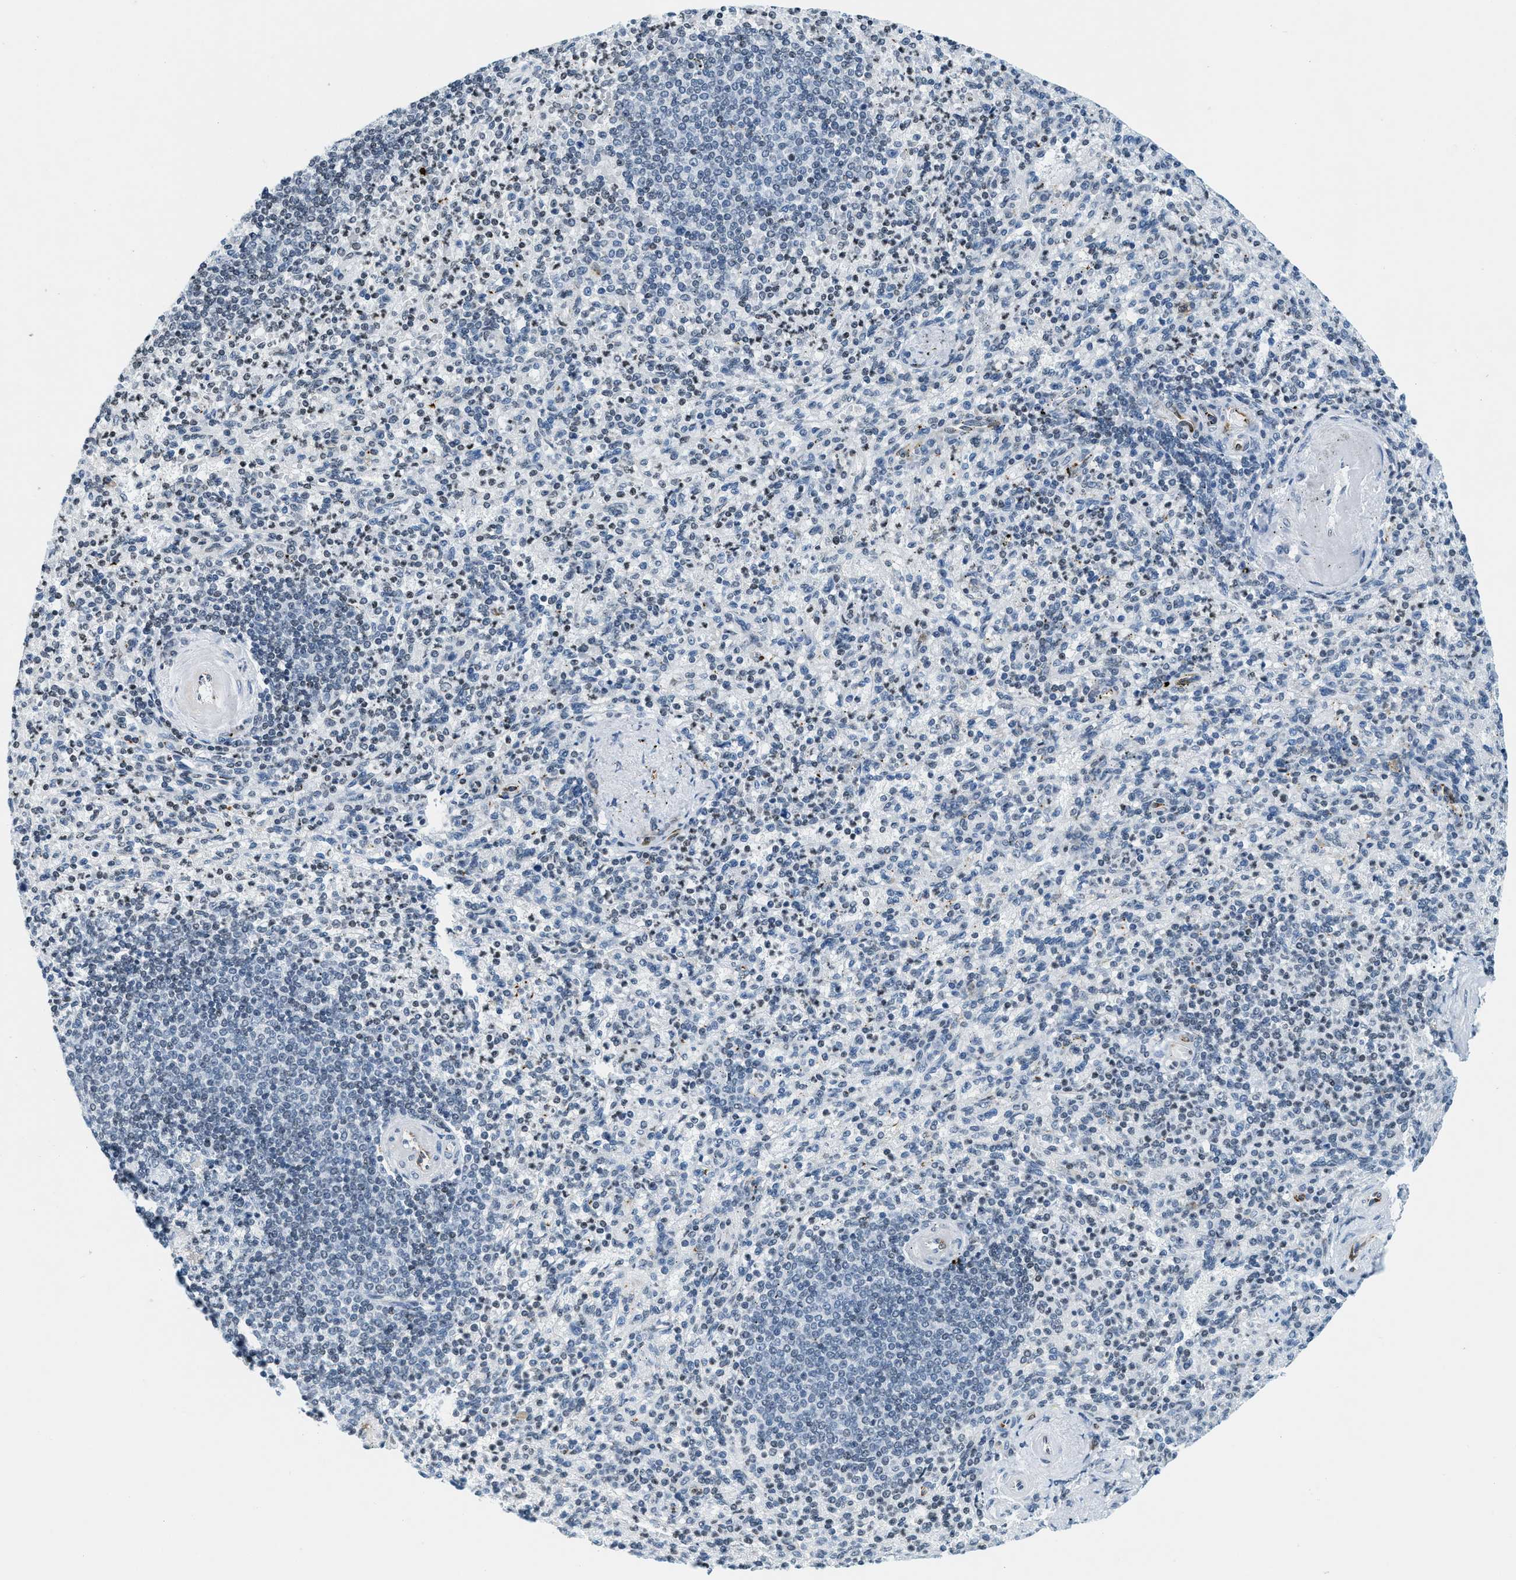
{"staining": {"intensity": "negative", "quantity": "none", "location": "none"}, "tissue": "spleen", "cell_type": "Cells in red pulp", "image_type": "normal", "snomed": [{"axis": "morphology", "description": "Normal tissue, NOS"}, {"axis": "topography", "description": "Spleen"}], "caption": "Cells in red pulp are negative for protein expression in unremarkable human spleen.", "gene": "UVRAG", "patient": {"sex": "female", "age": 74}}